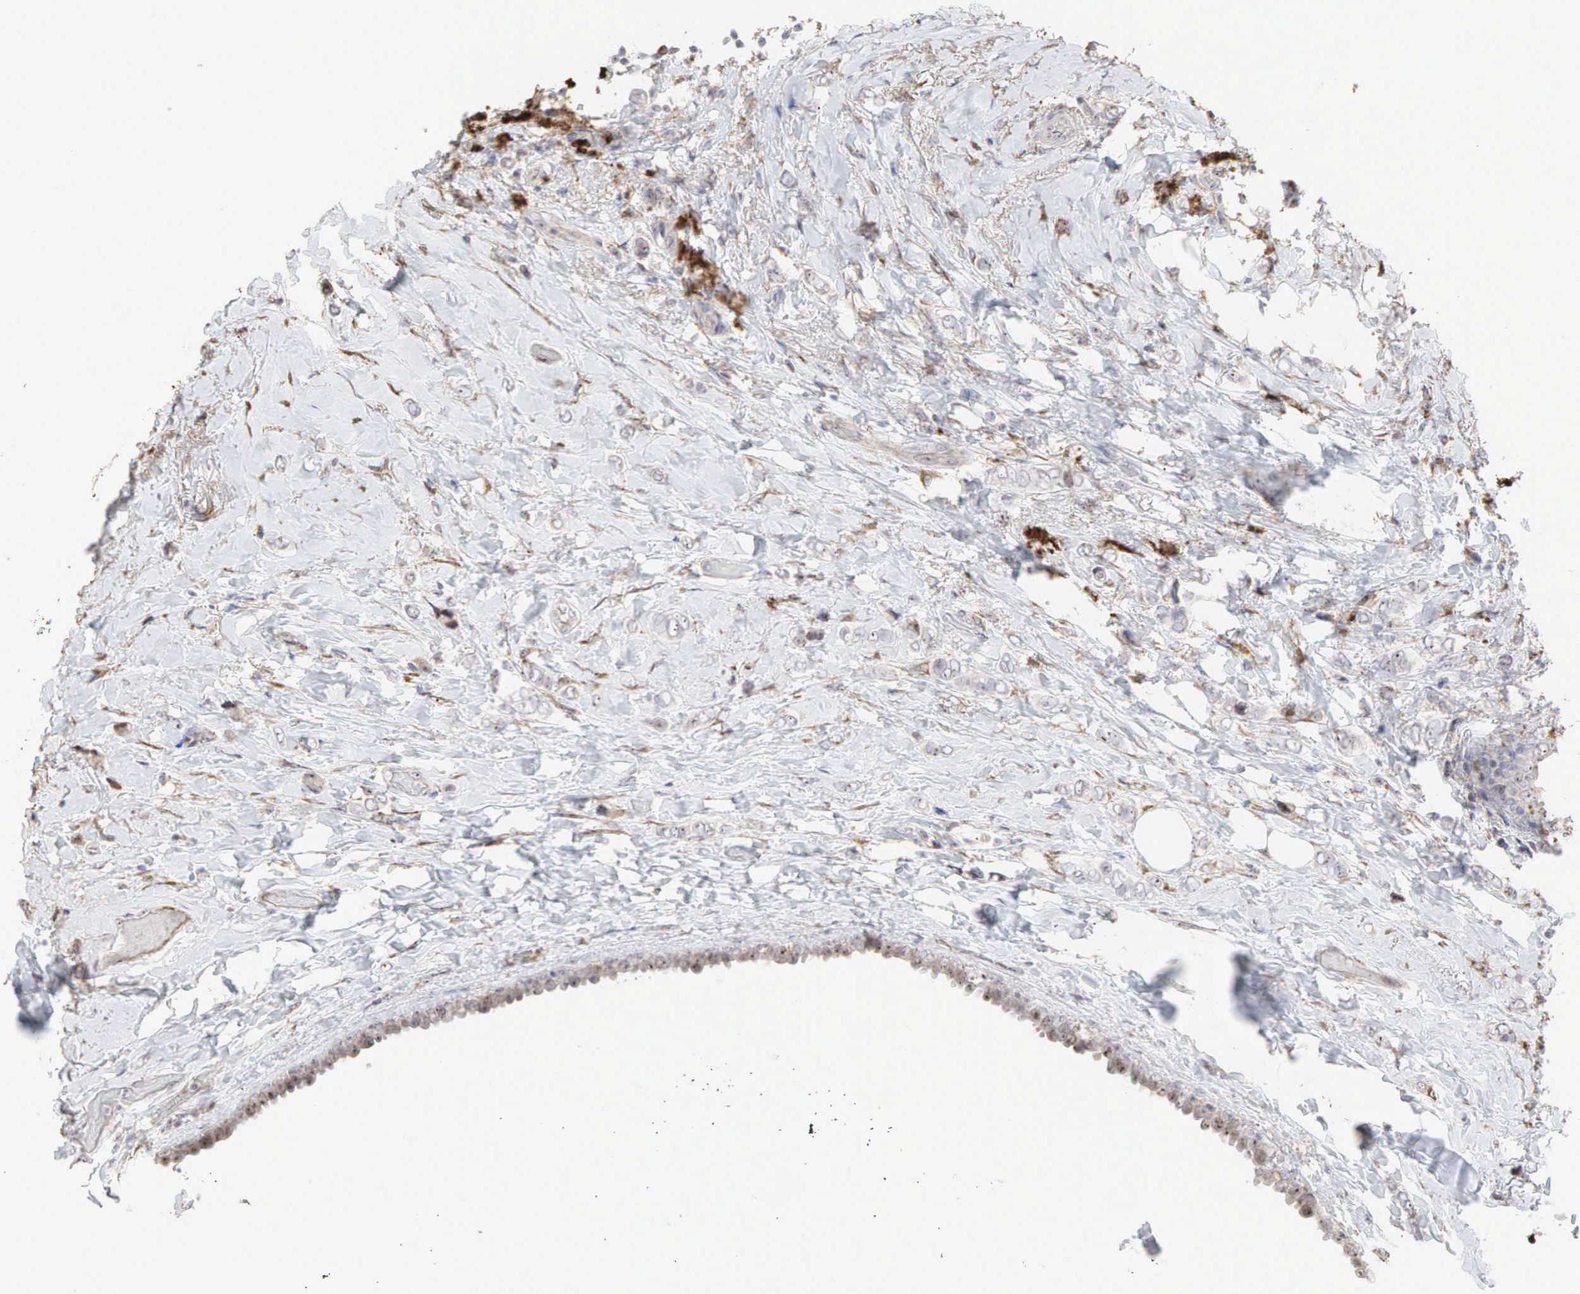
{"staining": {"intensity": "strong", "quantity": "25%-75%", "location": "cytoplasmic/membranous,nuclear"}, "tissue": "breast cancer", "cell_type": "Tumor cells", "image_type": "cancer", "snomed": [{"axis": "morphology", "description": "Duct carcinoma"}, {"axis": "topography", "description": "Breast"}], "caption": "Immunohistochemistry (IHC) of breast cancer (intraductal carcinoma) shows high levels of strong cytoplasmic/membranous and nuclear positivity in approximately 25%-75% of tumor cells.", "gene": "DKC1", "patient": {"sex": "female", "age": 72}}